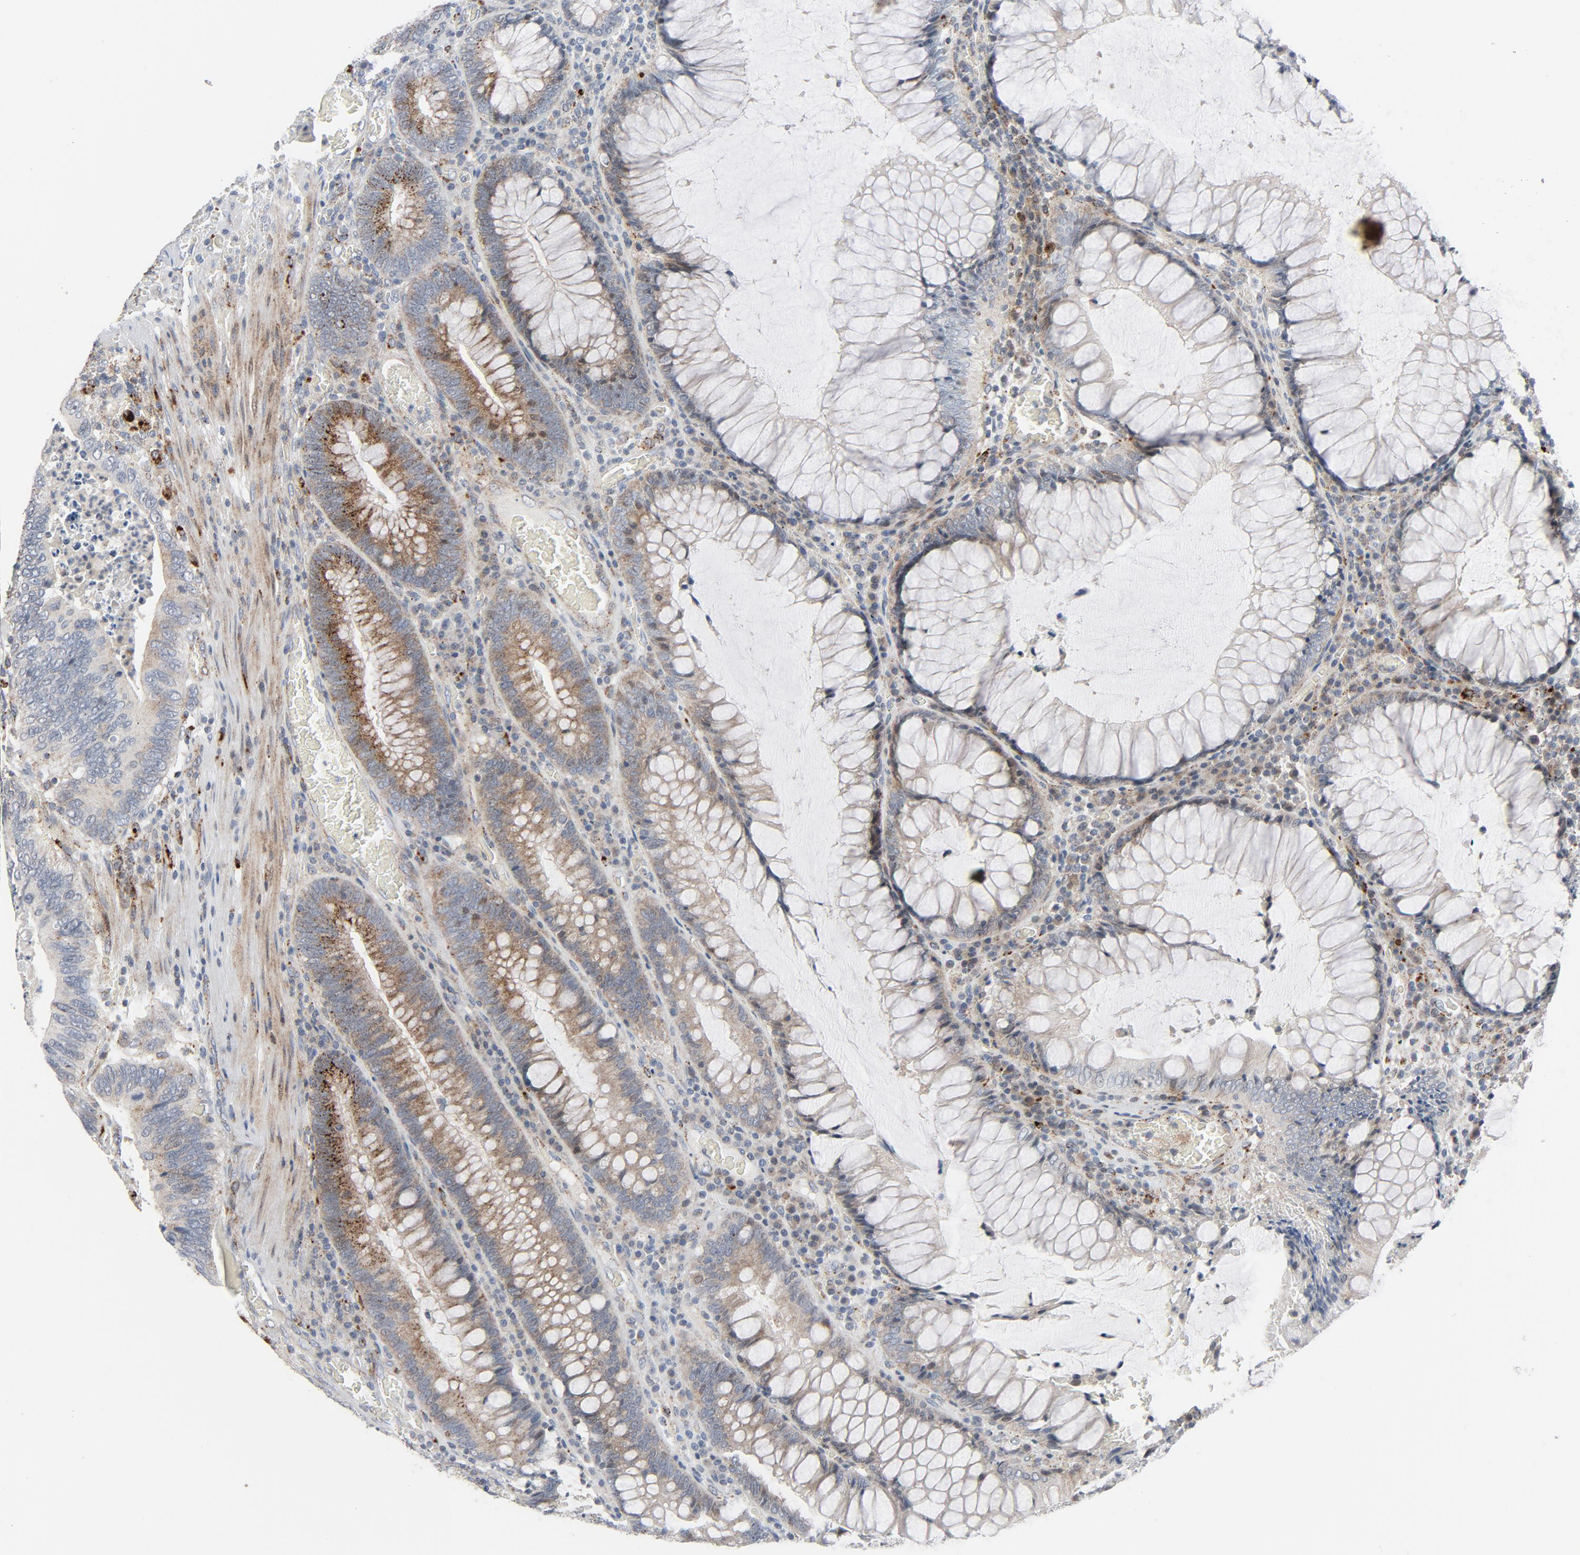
{"staining": {"intensity": "moderate", "quantity": "25%-75%", "location": "cytoplasmic/membranous"}, "tissue": "colorectal cancer", "cell_type": "Tumor cells", "image_type": "cancer", "snomed": [{"axis": "morphology", "description": "Adenocarcinoma, NOS"}, {"axis": "topography", "description": "Colon"}], "caption": "Protein staining of colorectal cancer tissue shows moderate cytoplasmic/membranous staining in about 25%-75% of tumor cells.", "gene": "AKT2", "patient": {"sex": "male", "age": 72}}